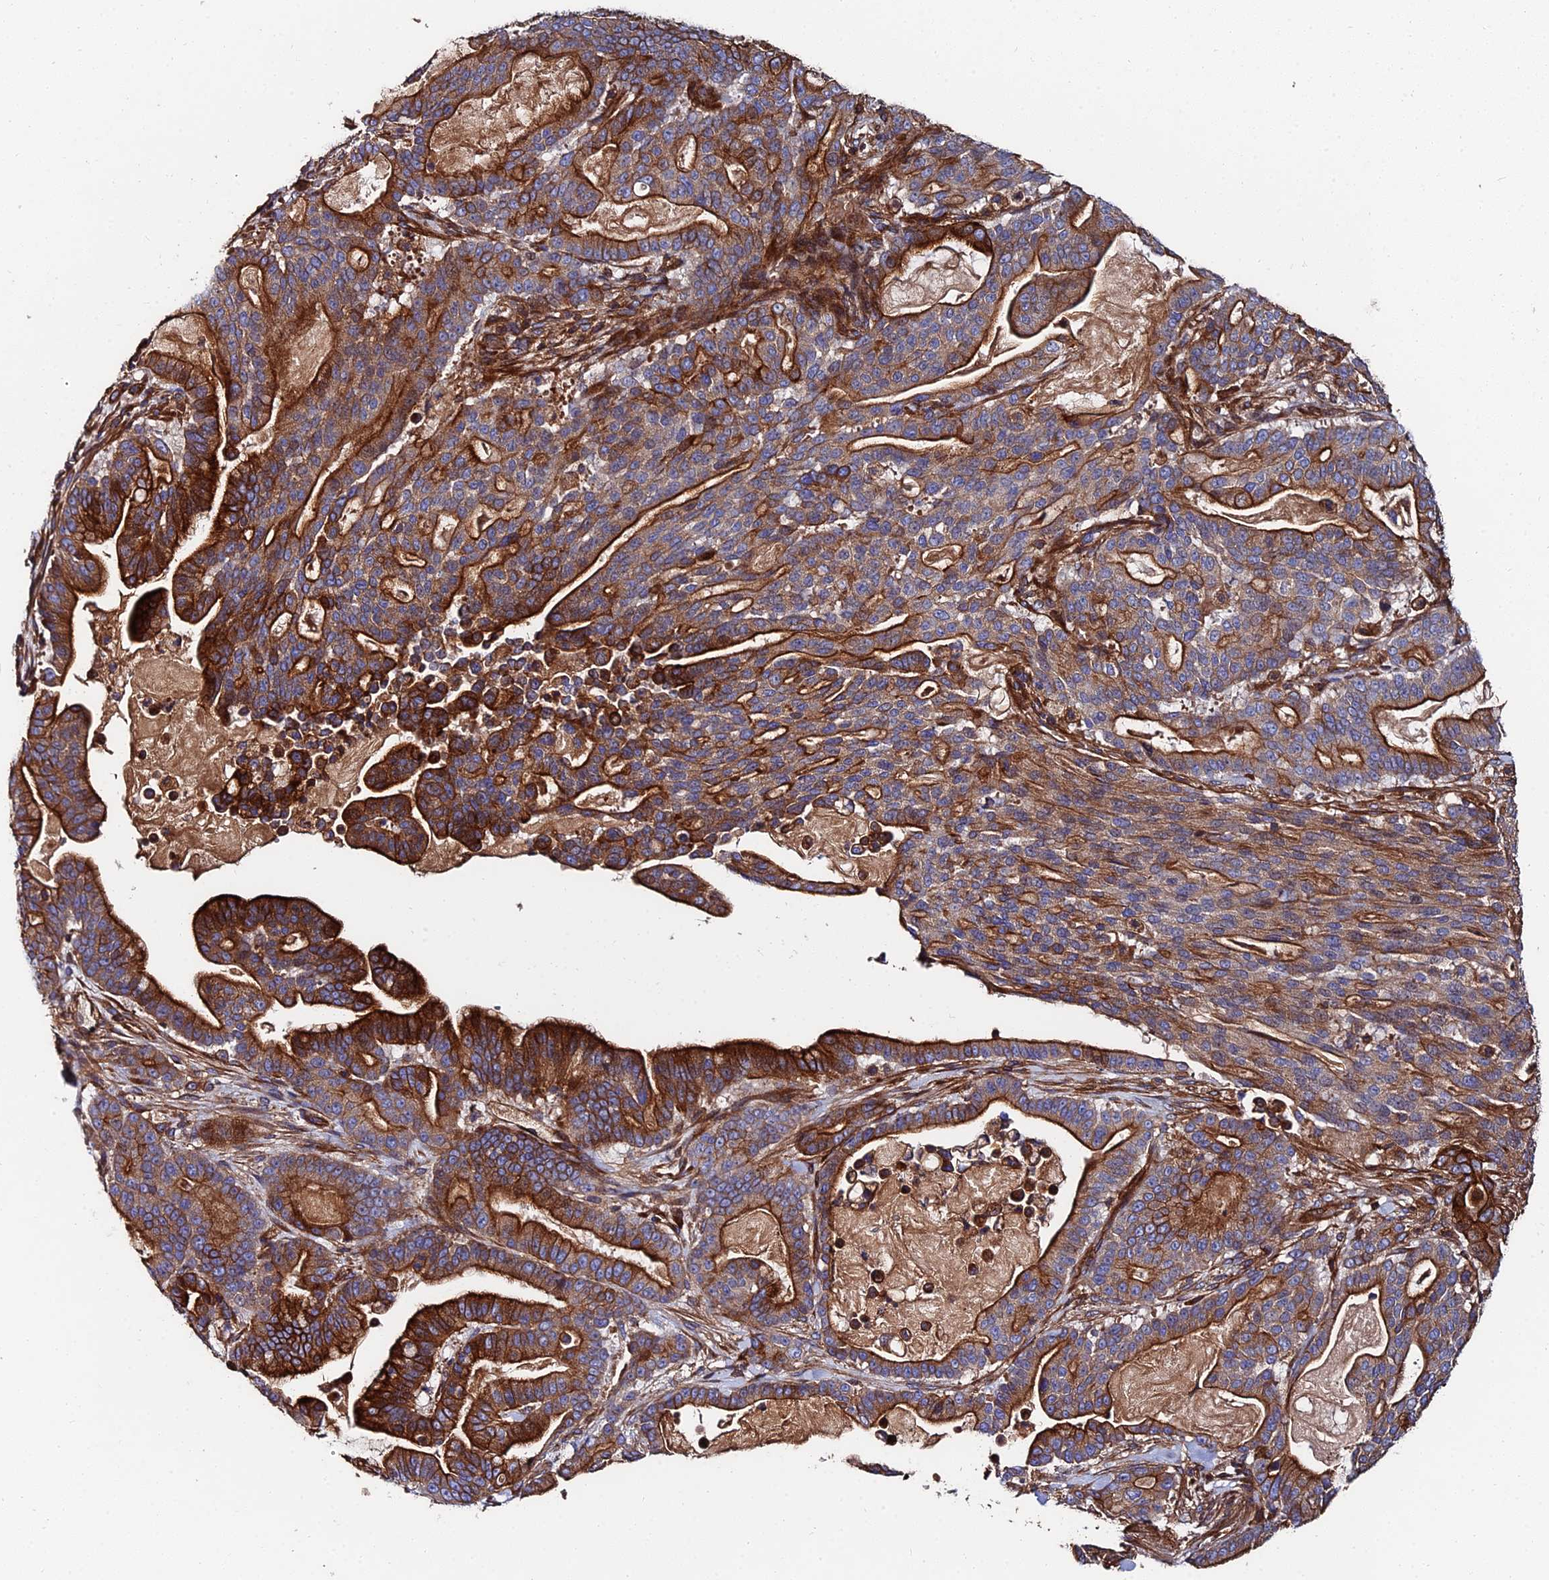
{"staining": {"intensity": "strong", "quantity": "25%-75%", "location": "cytoplasmic/membranous"}, "tissue": "pancreatic cancer", "cell_type": "Tumor cells", "image_type": "cancer", "snomed": [{"axis": "morphology", "description": "Adenocarcinoma, NOS"}, {"axis": "topography", "description": "Pancreas"}], "caption": "Adenocarcinoma (pancreatic) stained with IHC displays strong cytoplasmic/membranous staining in about 25%-75% of tumor cells.", "gene": "EXT1", "patient": {"sex": "male", "age": 63}}